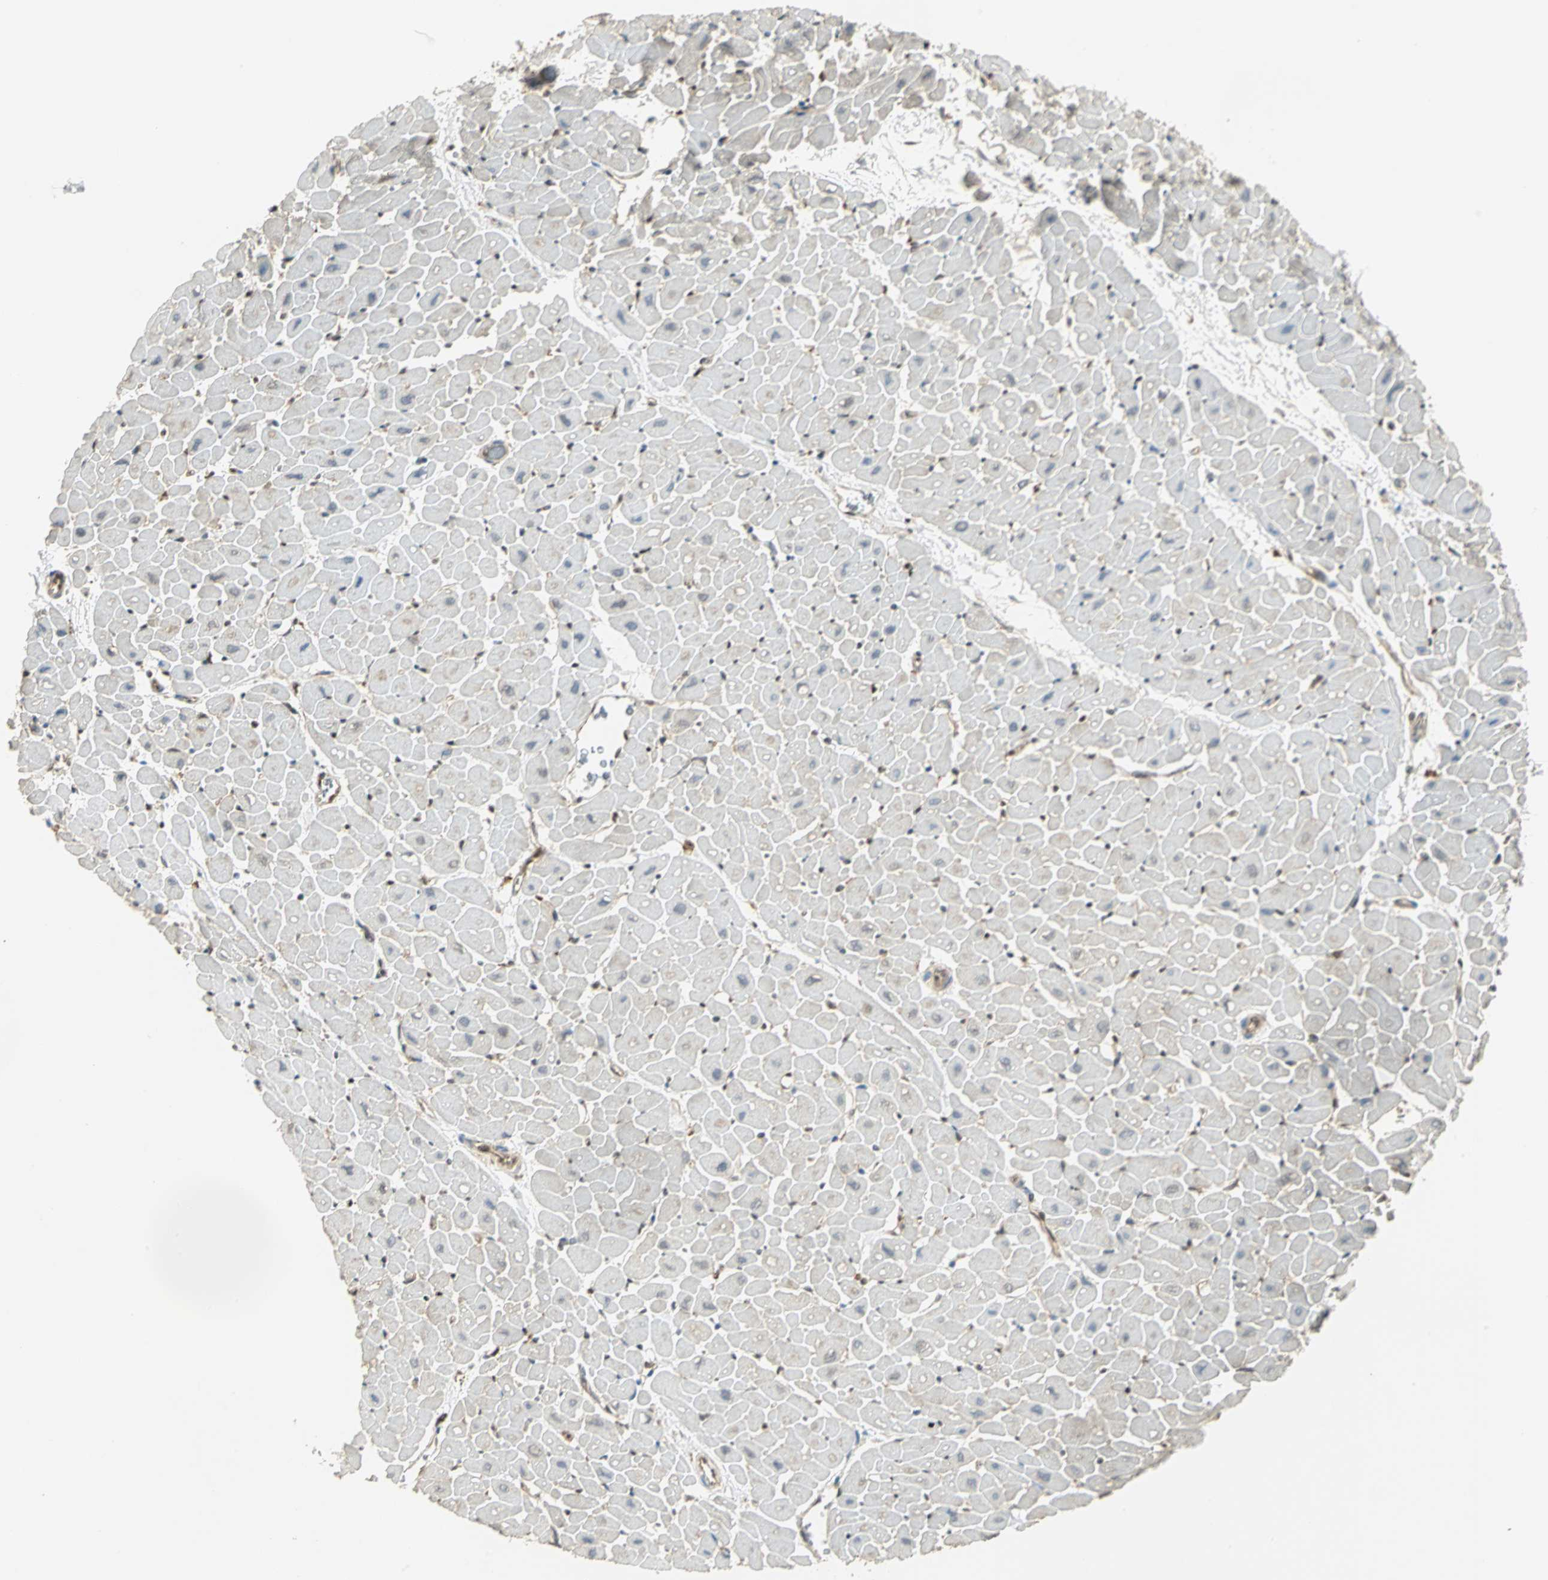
{"staining": {"intensity": "weak", "quantity": "25%-75%", "location": "nuclear"}, "tissue": "heart muscle", "cell_type": "Cardiomyocytes", "image_type": "normal", "snomed": [{"axis": "morphology", "description": "Normal tissue, NOS"}, {"axis": "topography", "description": "Heart"}], "caption": "Immunohistochemical staining of unremarkable heart muscle shows weak nuclear protein staining in approximately 25%-75% of cardiomyocytes.", "gene": "DDX5", "patient": {"sex": "male", "age": 45}}